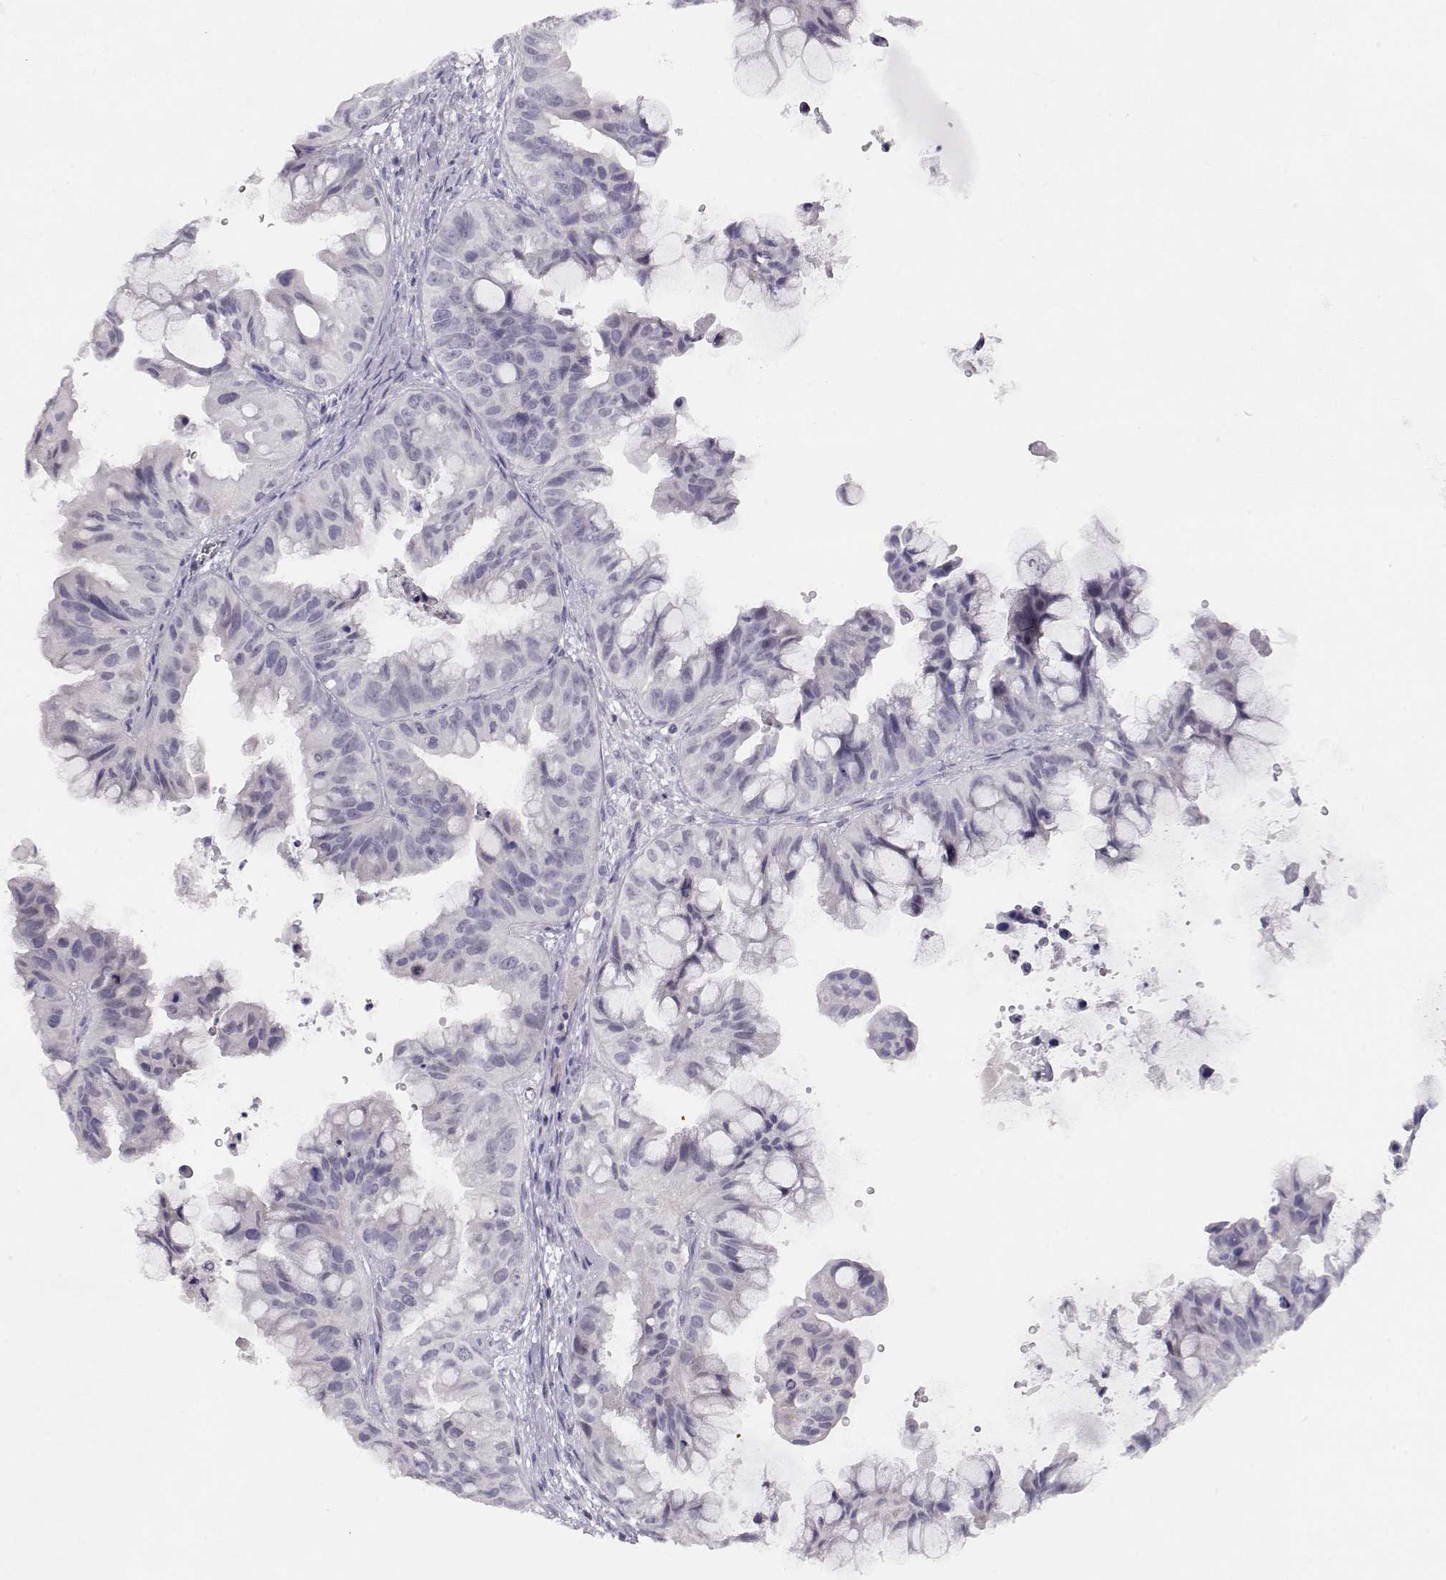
{"staining": {"intensity": "negative", "quantity": "none", "location": "none"}, "tissue": "ovarian cancer", "cell_type": "Tumor cells", "image_type": "cancer", "snomed": [{"axis": "morphology", "description": "Cystadenocarcinoma, mucinous, NOS"}, {"axis": "topography", "description": "Ovary"}], "caption": "Mucinous cystadenocarcinoma (ovarian) stained for a protein using immunohistochemistry shows no expression tumor cells.", "gene": "IMPG1", "patient": {"sex": "female", "age": 76}}